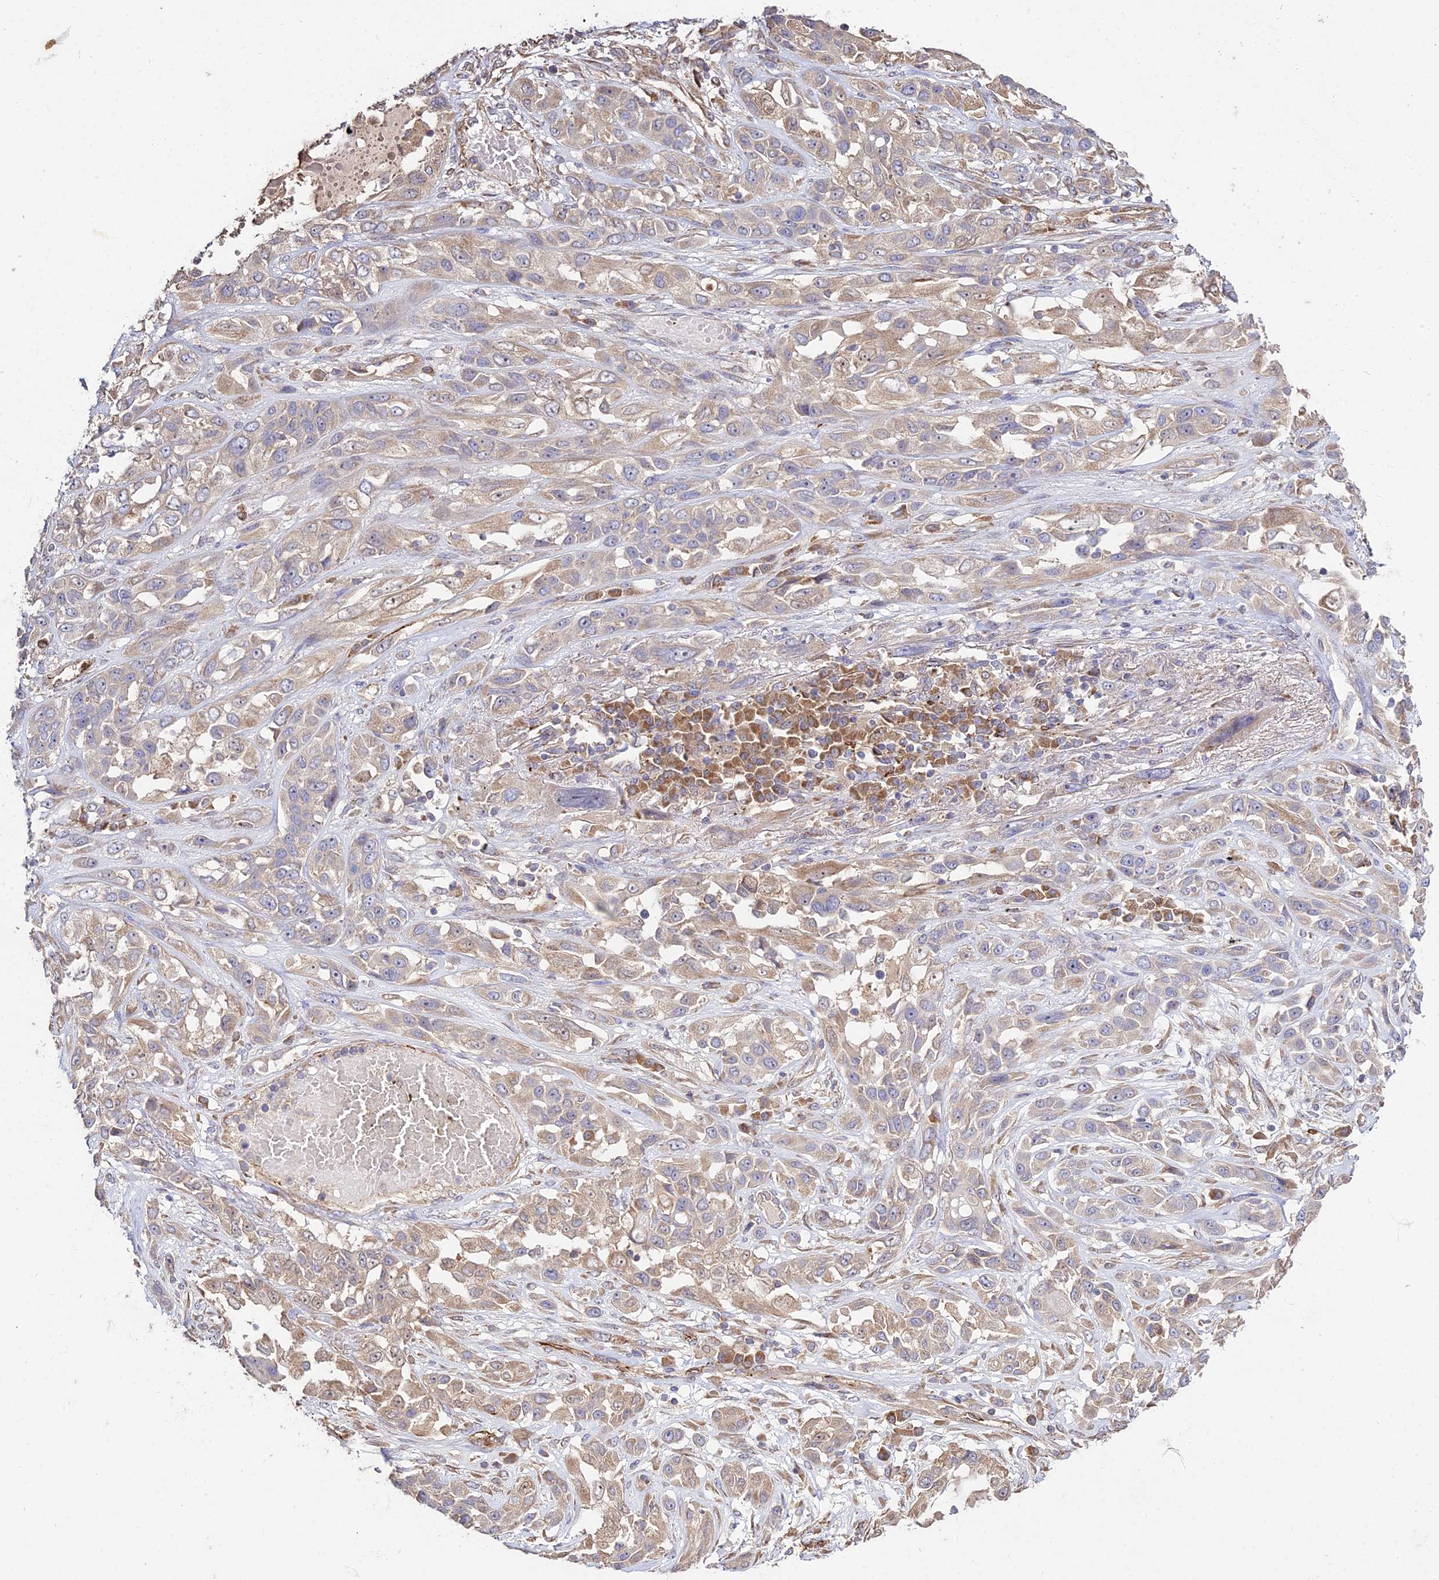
{"staining": {"intensity": "weak", "quantity": "25%-75%", "location": "cytoplasmic/membranous"}, "tissue": "lung cancer", "cell_type": "Tumor cells", "image_type": "cancer", "snomed": [{"axis": "morphology", "description": "Squamous cell carcinoma, NOS"}, {"axis": "topography", "description": "Lung"}], "caption": "Immunohistochemistry (IHC) histopathology image of human squamous cell carcinoma (lung) stained for a protein (brown), which shows low levels of weak cytoplasmic/membranous staining in about 25%-75% of tumor cells.", "gene": "GRTP1", "patient": {"sex": "female", "age": 70}}